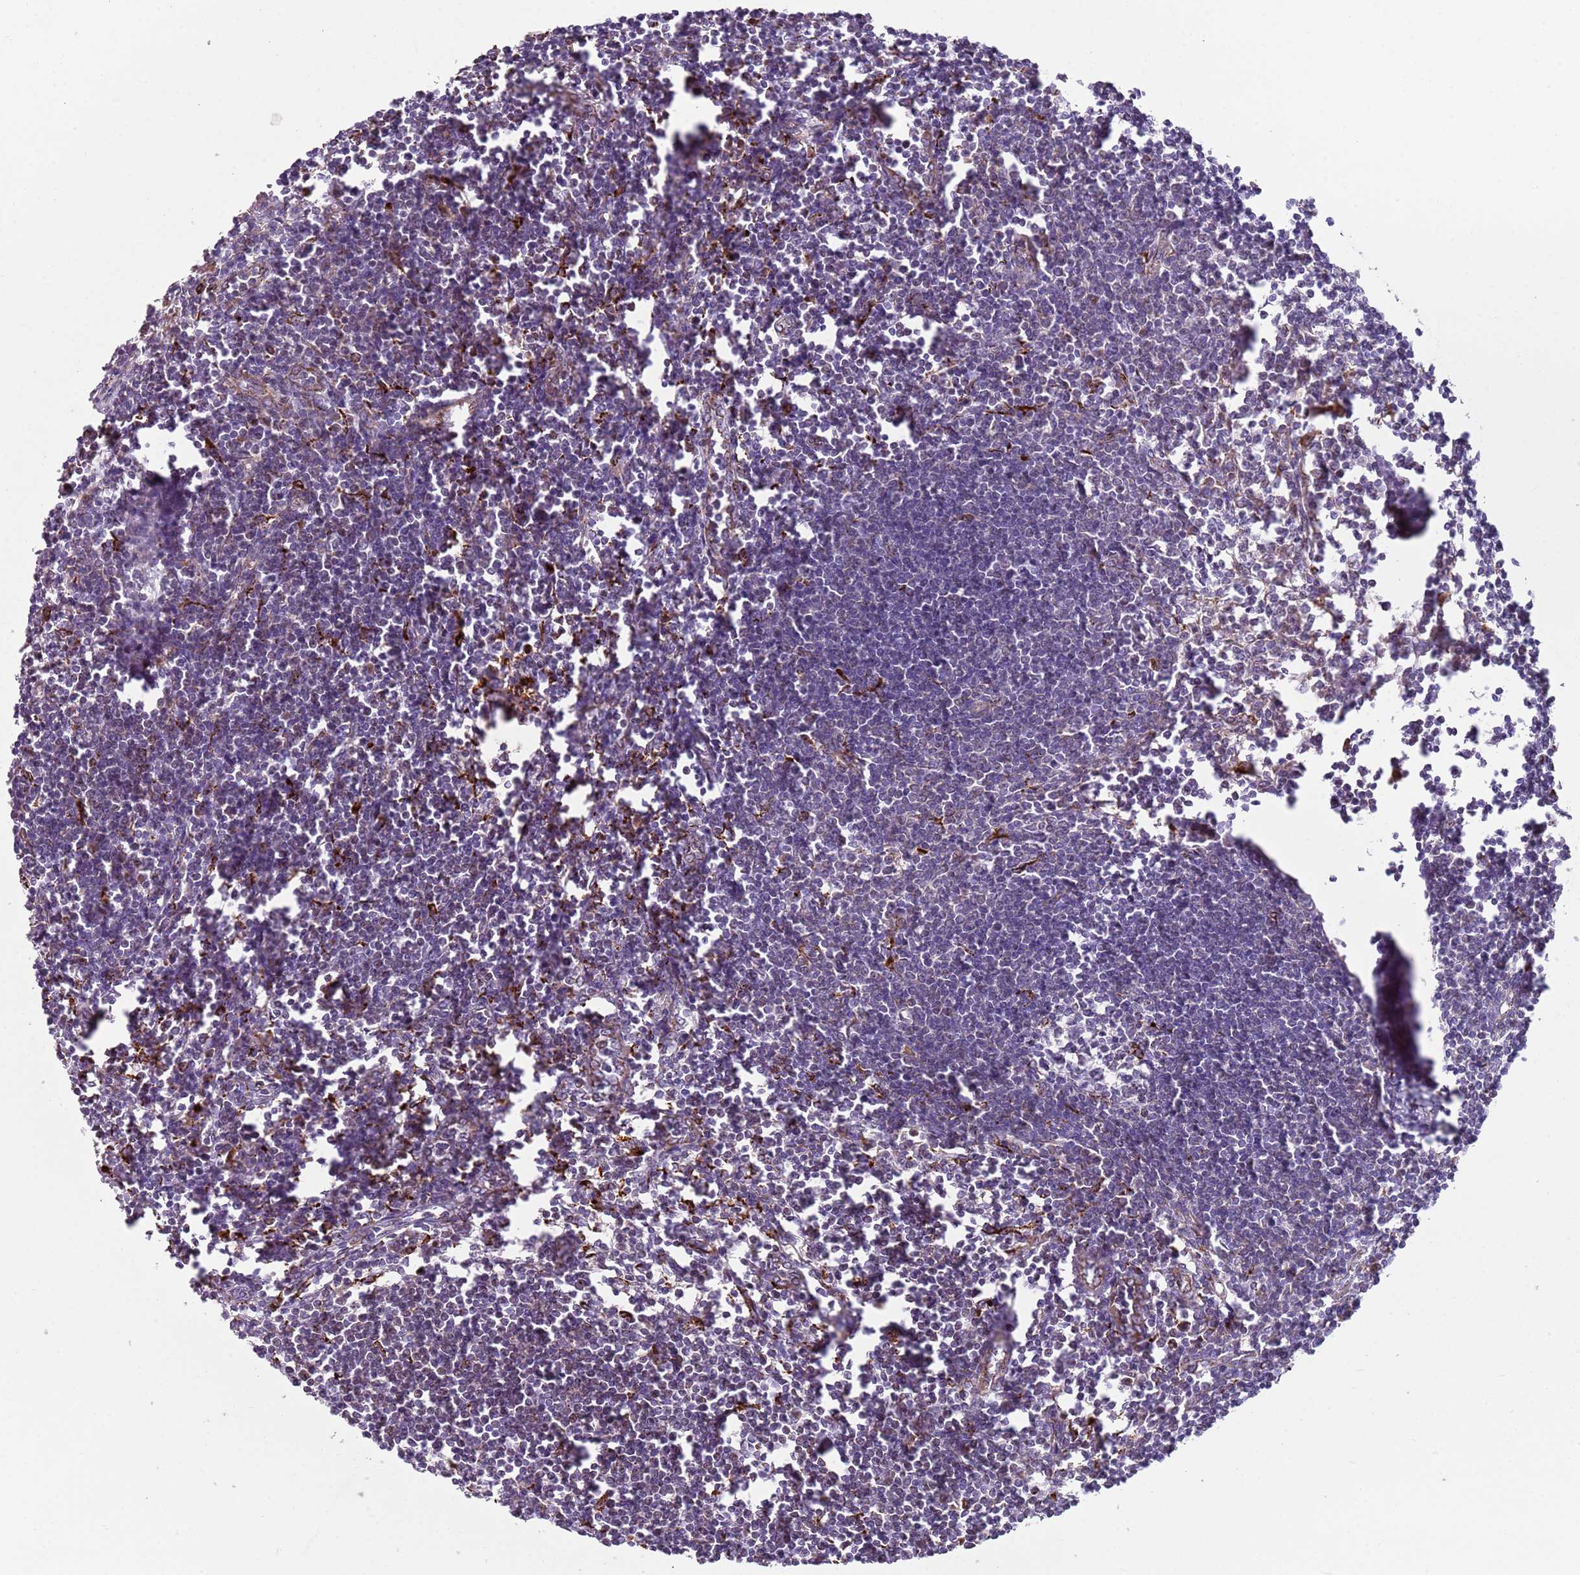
{"staining": {"intensity": "negative", "quantity": "none", "location": "none"}, "tissue": "lymph node", "cell_type": "Germinal center cells", "image_type": "normal", "snomed": [{"axis": "morphology", "description": "Normal tissue, NOS"}, {"axis": "morphology", "description": "Malignant melanoma, Metastatic site"}, {"axis": "topography", "description": "Lymph node"}], "caption": "An IHC photomicrograph of unremarkable lymph node is shown. There is no staining in germinal center cells of lymph node. (Immunohistochemistry (ihc), brightfield microscopy, high magnification).", "gene": "PVRIG", "patient": {"sex": "male", "age": 41}}